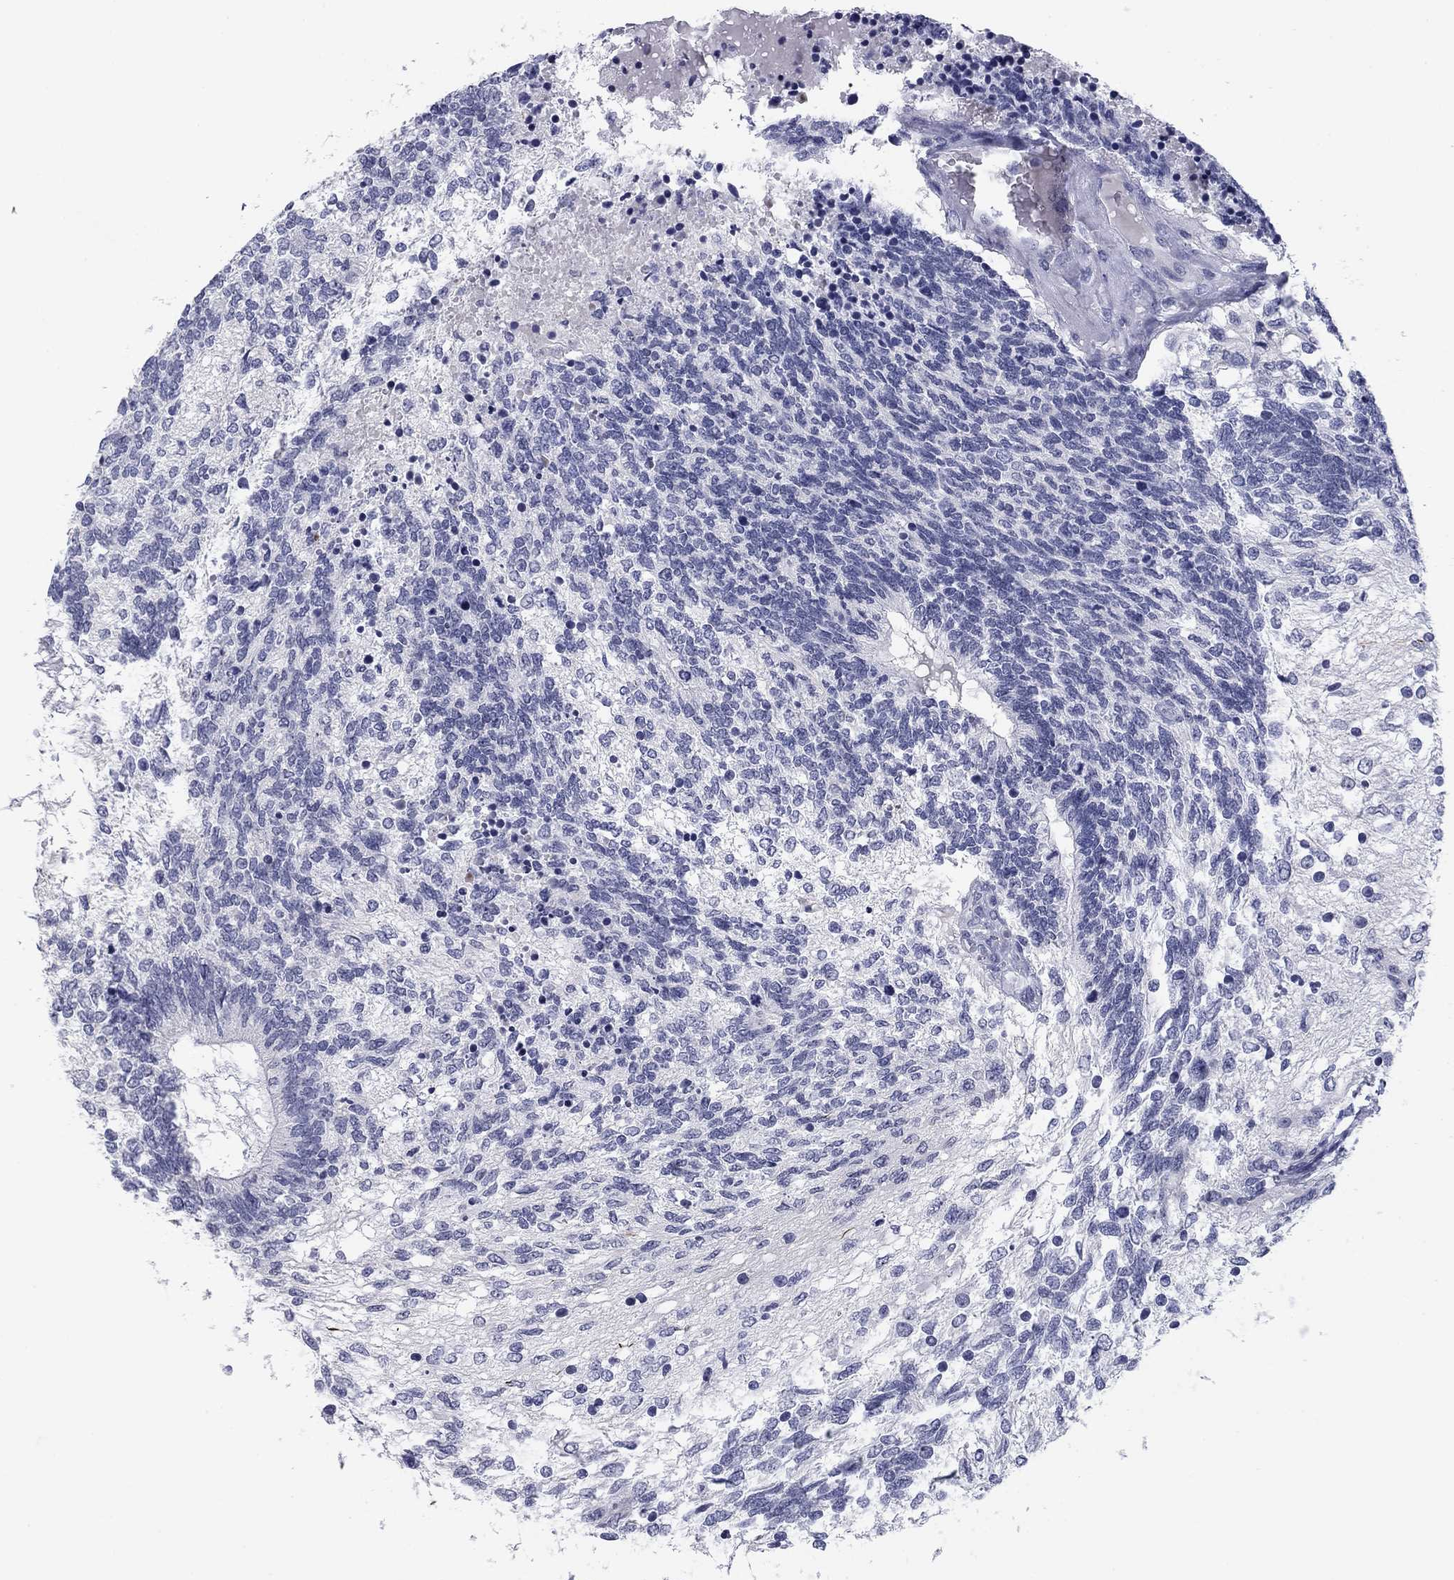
{"staining": {"intensity": "negative", "quantity": "none", "location": "none"}, "tissue": "testis cancer", "cell_type": "Tumor cells", "image_type": "cancer", "snomed": [{"axis": "morphology", "description": "Seminoma, NOS"}, {"axis": "morphology", "description": "Carcinoma, Embryonal, NOS"}, {"axis": "topography", "description": "Testis"}], "caption": "DAB immunohistochemical staining of seminoma (testis) displays no significant expression in tumor cells. Brightfield microscopy of IHC stained with DAB (3,3'-diaminobenzidine) (brown) and hematoxylin (blue), captured at high magnification.", "gene": "PRPH", "patient": {"sex": "male", "age": 41}}